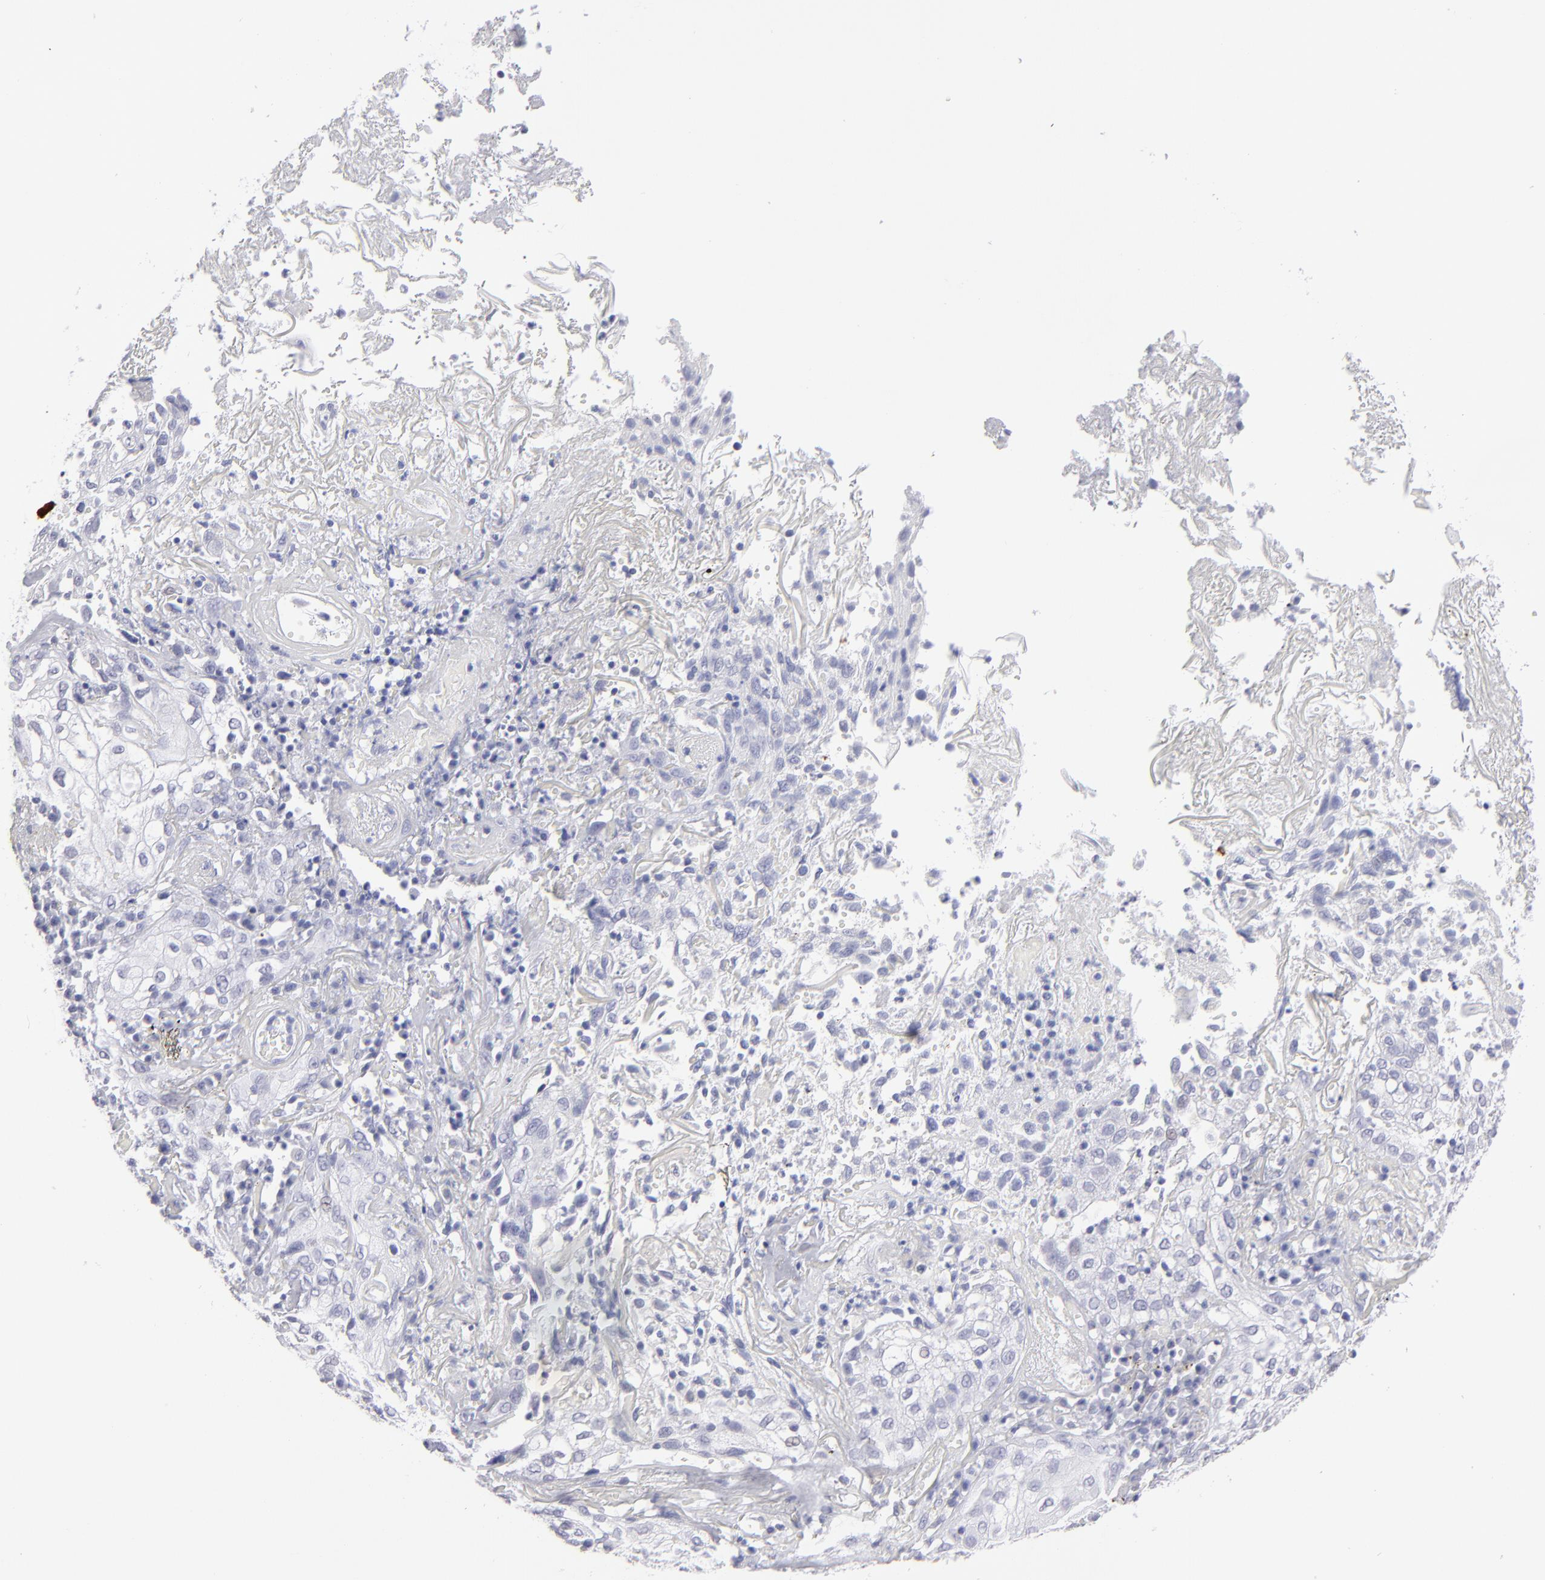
{"staining": {"intensity": "negative", "quantity": "none", "location": "none"}, "tissue": "skin cancer", "cell_type": "Tumor cells", "image_type": "cancer", "snomed": [{"axis": "morphology", "description": "Squamous cell carcinoma, NOS"}, {"axis": "topography", "description": "Skin"}], "caption": "Immunohistochemistry (IHC) micrograph of skin cancer (squamous cell carcinoma) stained for a protein (brown), which exhibits no expression in tumor cells. (DAB immunohistochemistry (IHC) visualized using brightfield microscopy, high magnification).", "gene": "ALDOB", "patient": {"sex": "male", "age": 65}}